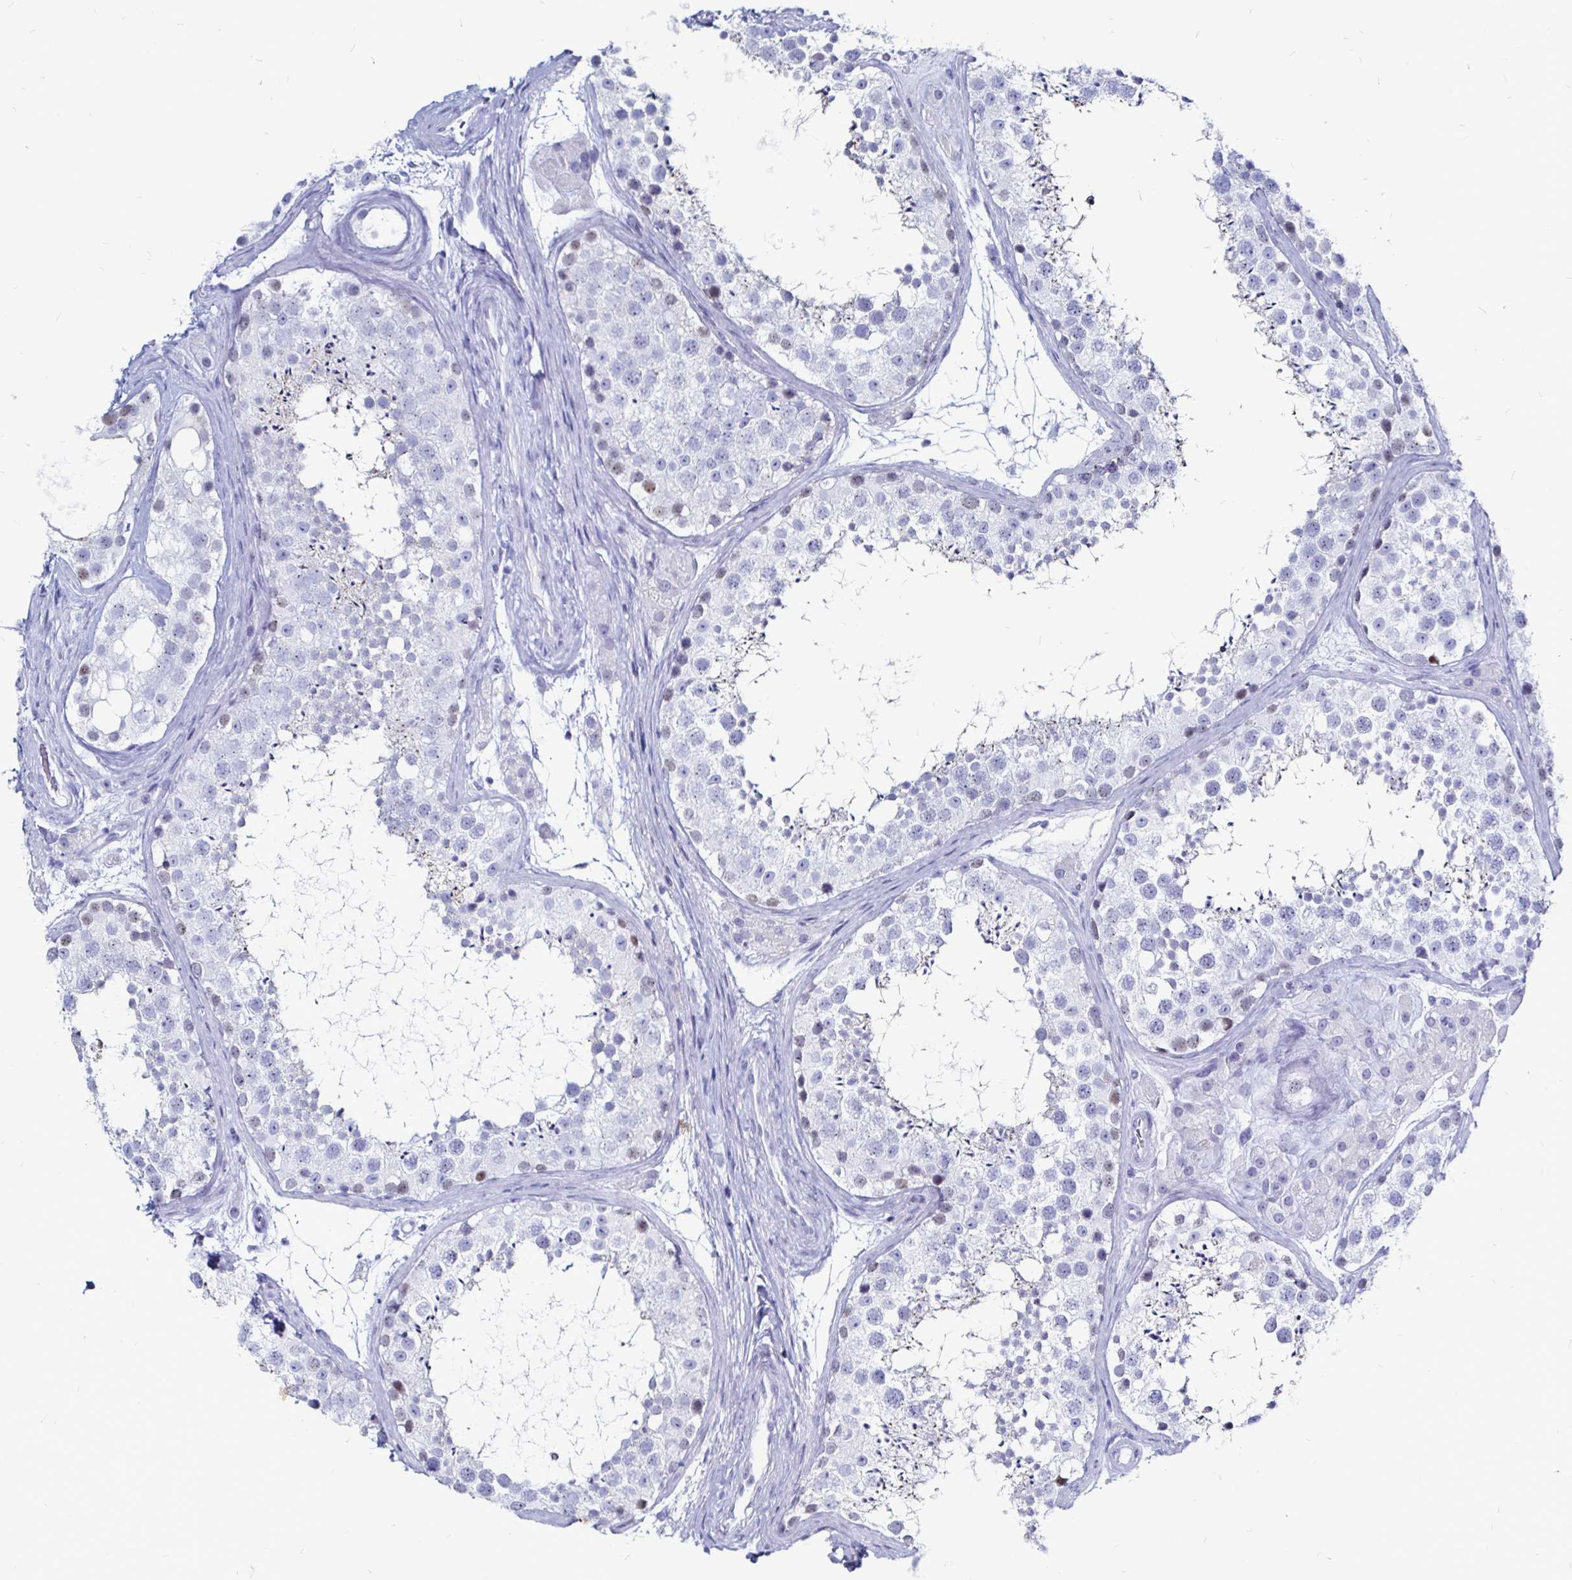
{"staining": {"intensity": "moderate", "quantity": "<25%", "location": "nuclear"}, "tissue": "testis", "cell_type": "Cells in seminiferous ducts", "image_type": "normal", "snomed": [{"axis": "morphology", "description": "Normal tissue, NOS"}, {"axis": "topography", "description": "Testis"}], "caption": "An immunohistochemistry (IHC) histopathology image of normal tissue is shown. Protein staining in brown shows moderate nuclear positivity in testis within cells in seminiferous ducts. (IHC, brightfield microscopy, high magnification).", "gene": "LUZP4", "patient": {"sex": "male", "age": 41}}